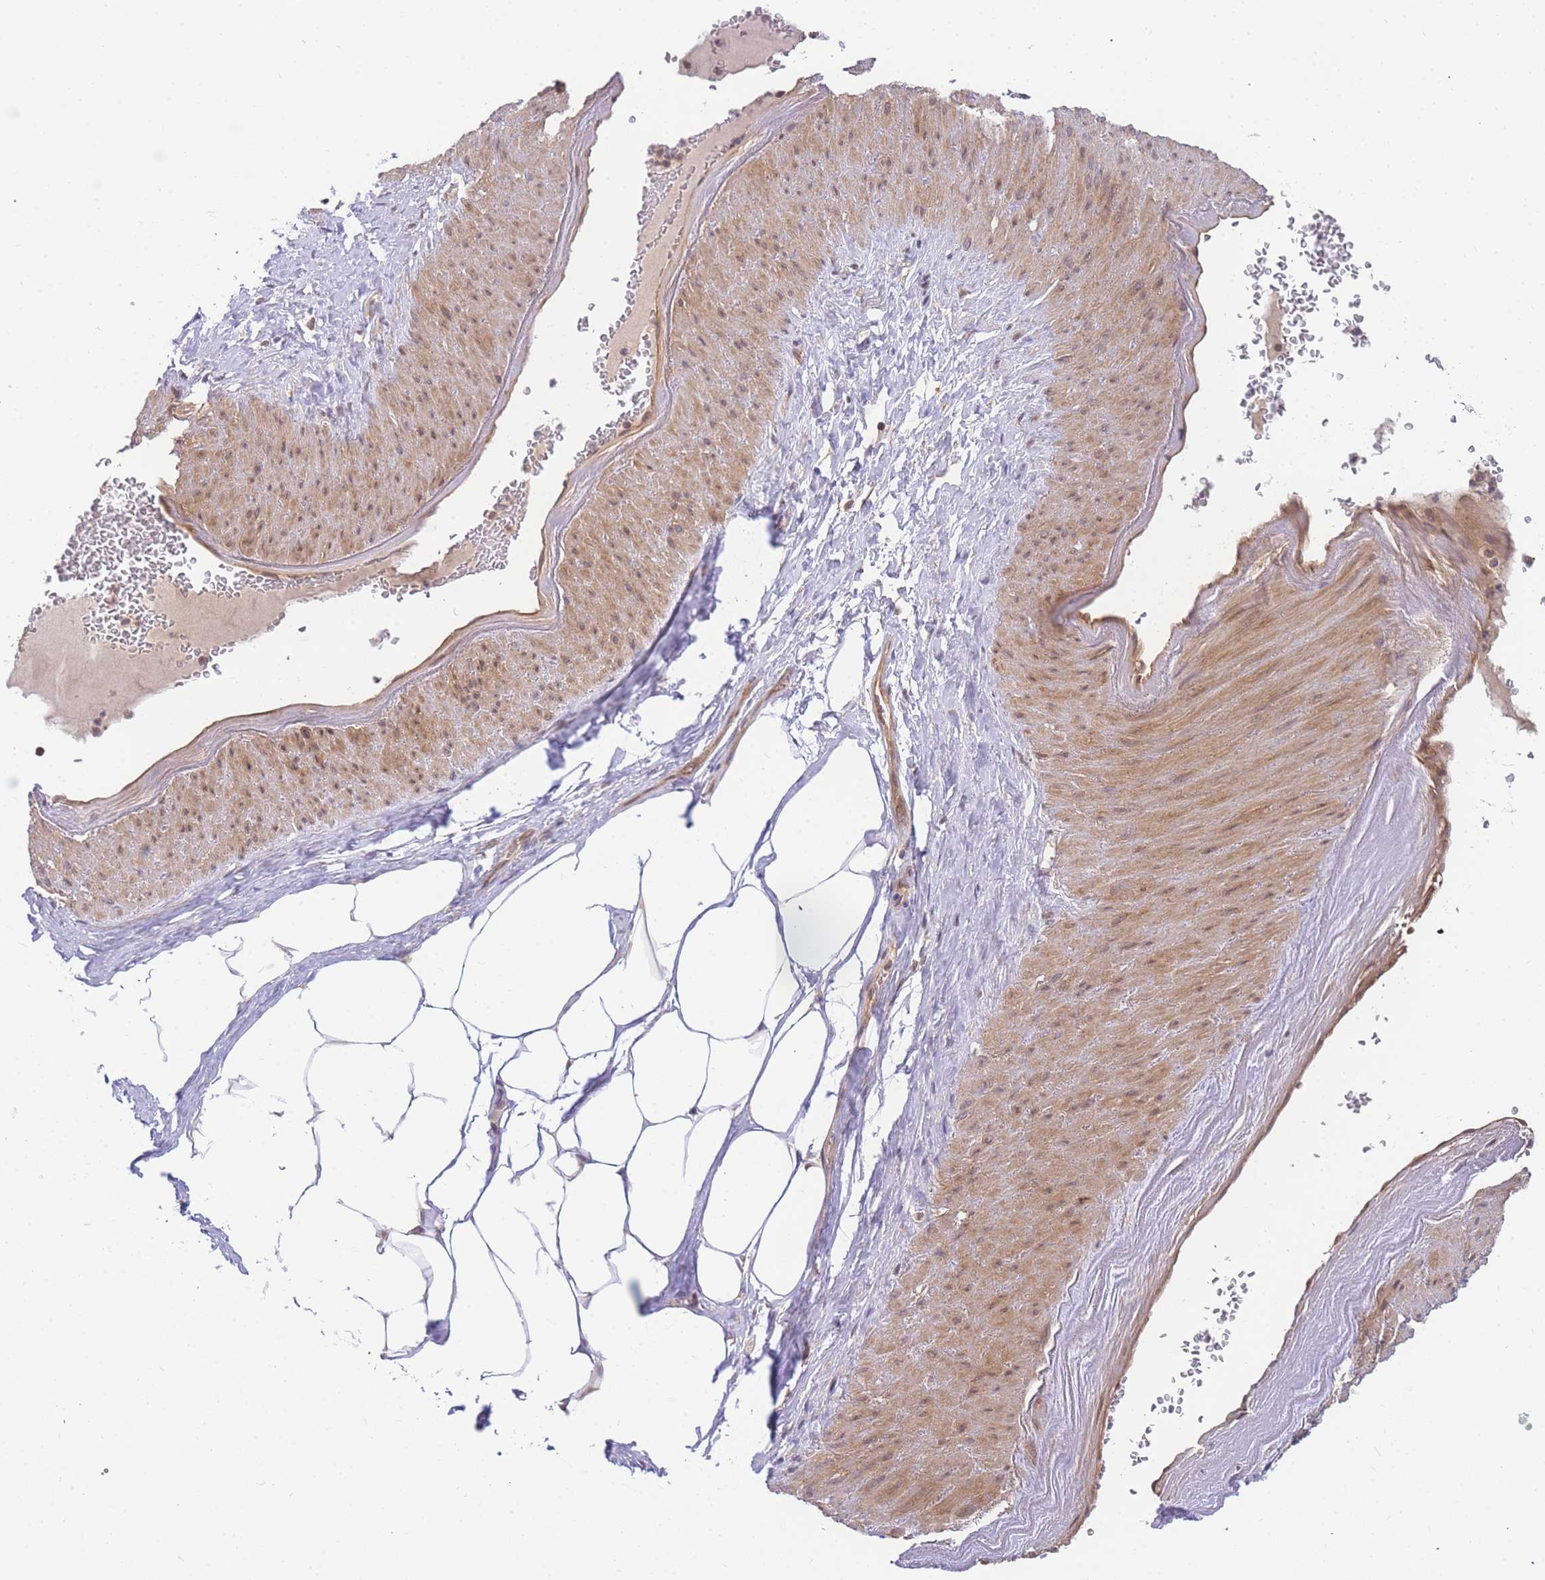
{"staining": {"intensity": "negative", "quantity": "none", "location": "none"}, "tissue": "adipose tissue", "cell_type": "Adipocytes", "image_type": "normal", "snomed": [{"axis": "morphology", "description": "Normal tissue, NOS"}, {"axis": "morphology", "description": "Adenocarcinoma, Low grade"}, {"axis": "topography", "description": "Prostate"}, {"axis": "topography", "description": "Peripheral nerve tissue"}], "caption": "A high-resolution image shows immunohistochemistry staining of benign adipose tissue, which demonstrates no significant staining in adipocytes. (Brightfield microscopy of DAB (3,3'-diaminobenzidine) IHC at high magnification).", "gene": "KIAA1191", "patient": {"sex": "male", "age": 63}}